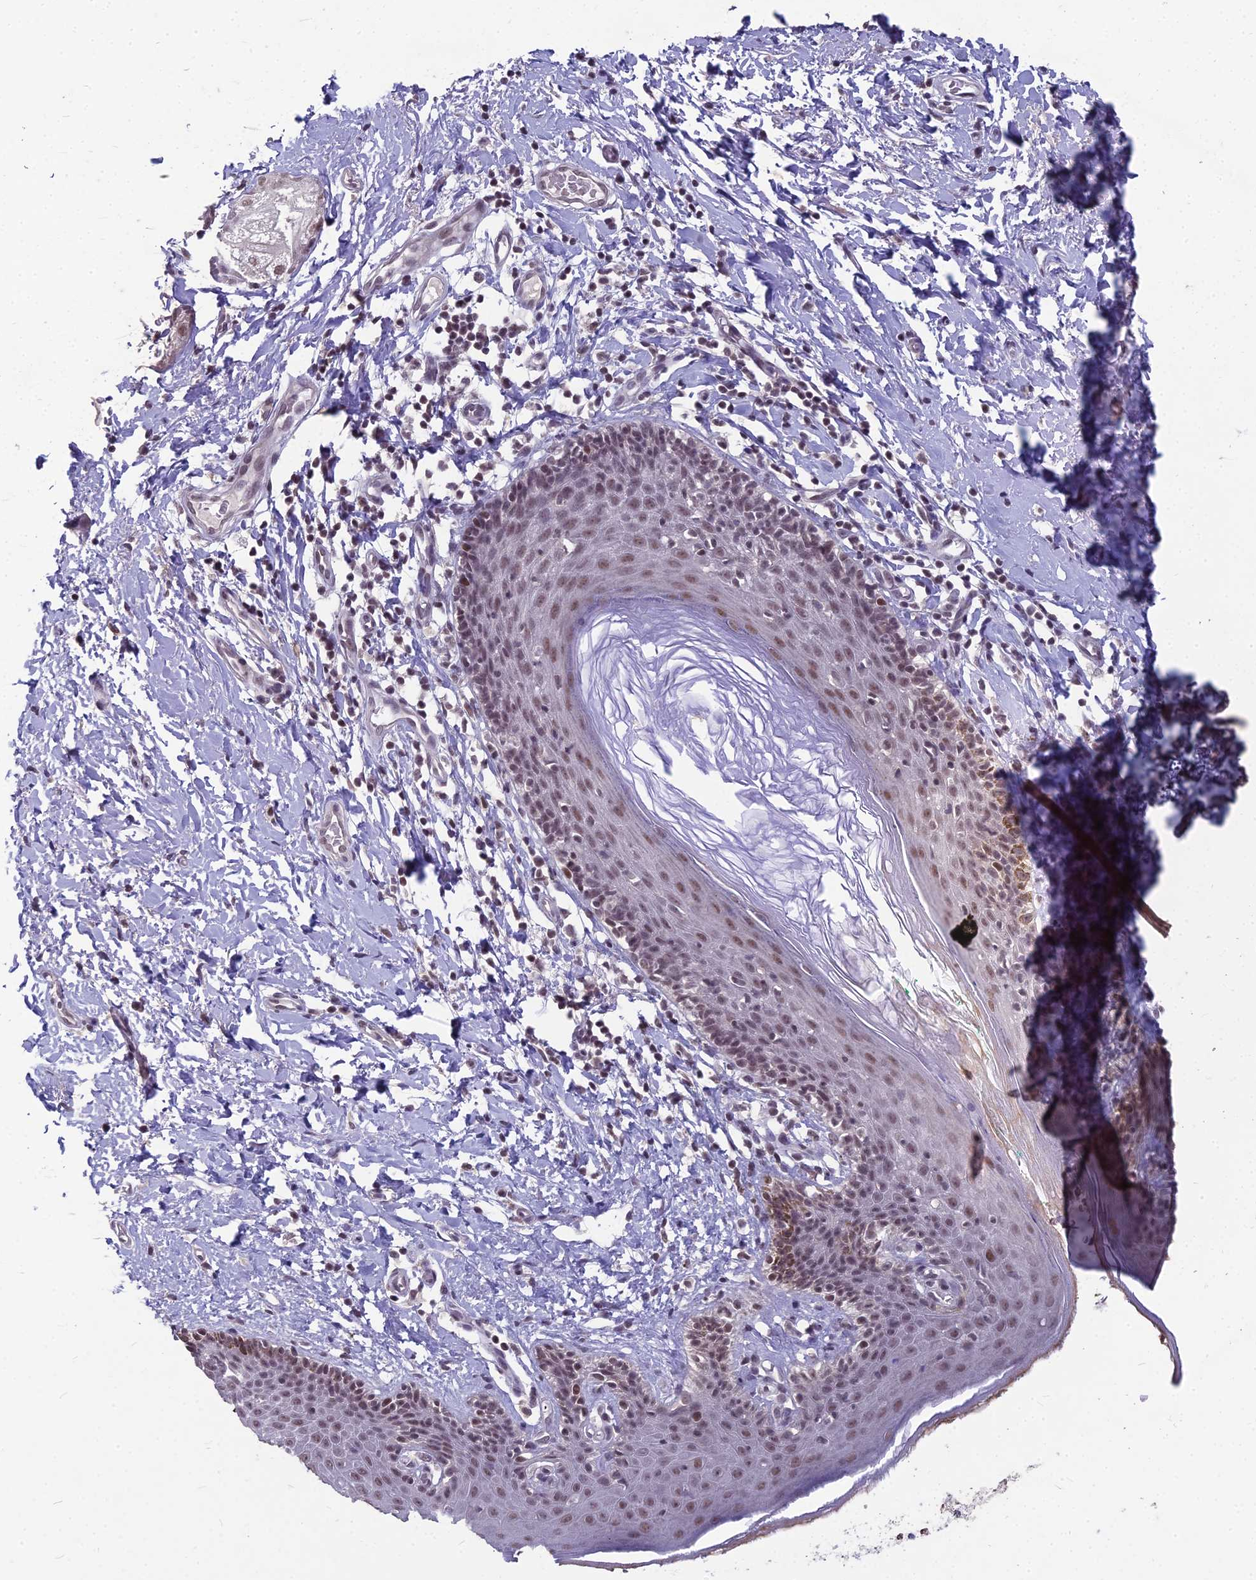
{"staining": {"intensity": "moderate", "quantity": "25%-75%", "location": "nuclear"}, "tissue": "skin", "cell_type": "Epidermal cells", "image_type": "normal", "snomed": [{"axis": "morphology", "description": "Normal tissue, NOS"}, {"axis": "topography", "description": "Vulva"}], "caption": "Skin stained with IHC displays moderate nuclear staining in about 25%-75% of epidermal cells. (DAB (3,3'-diaminobenzidine) IHC, brown staining for protein, blue staining for nuclei).", "gene": "KAT7", "patient": {"sex": "female", "age": 66}}